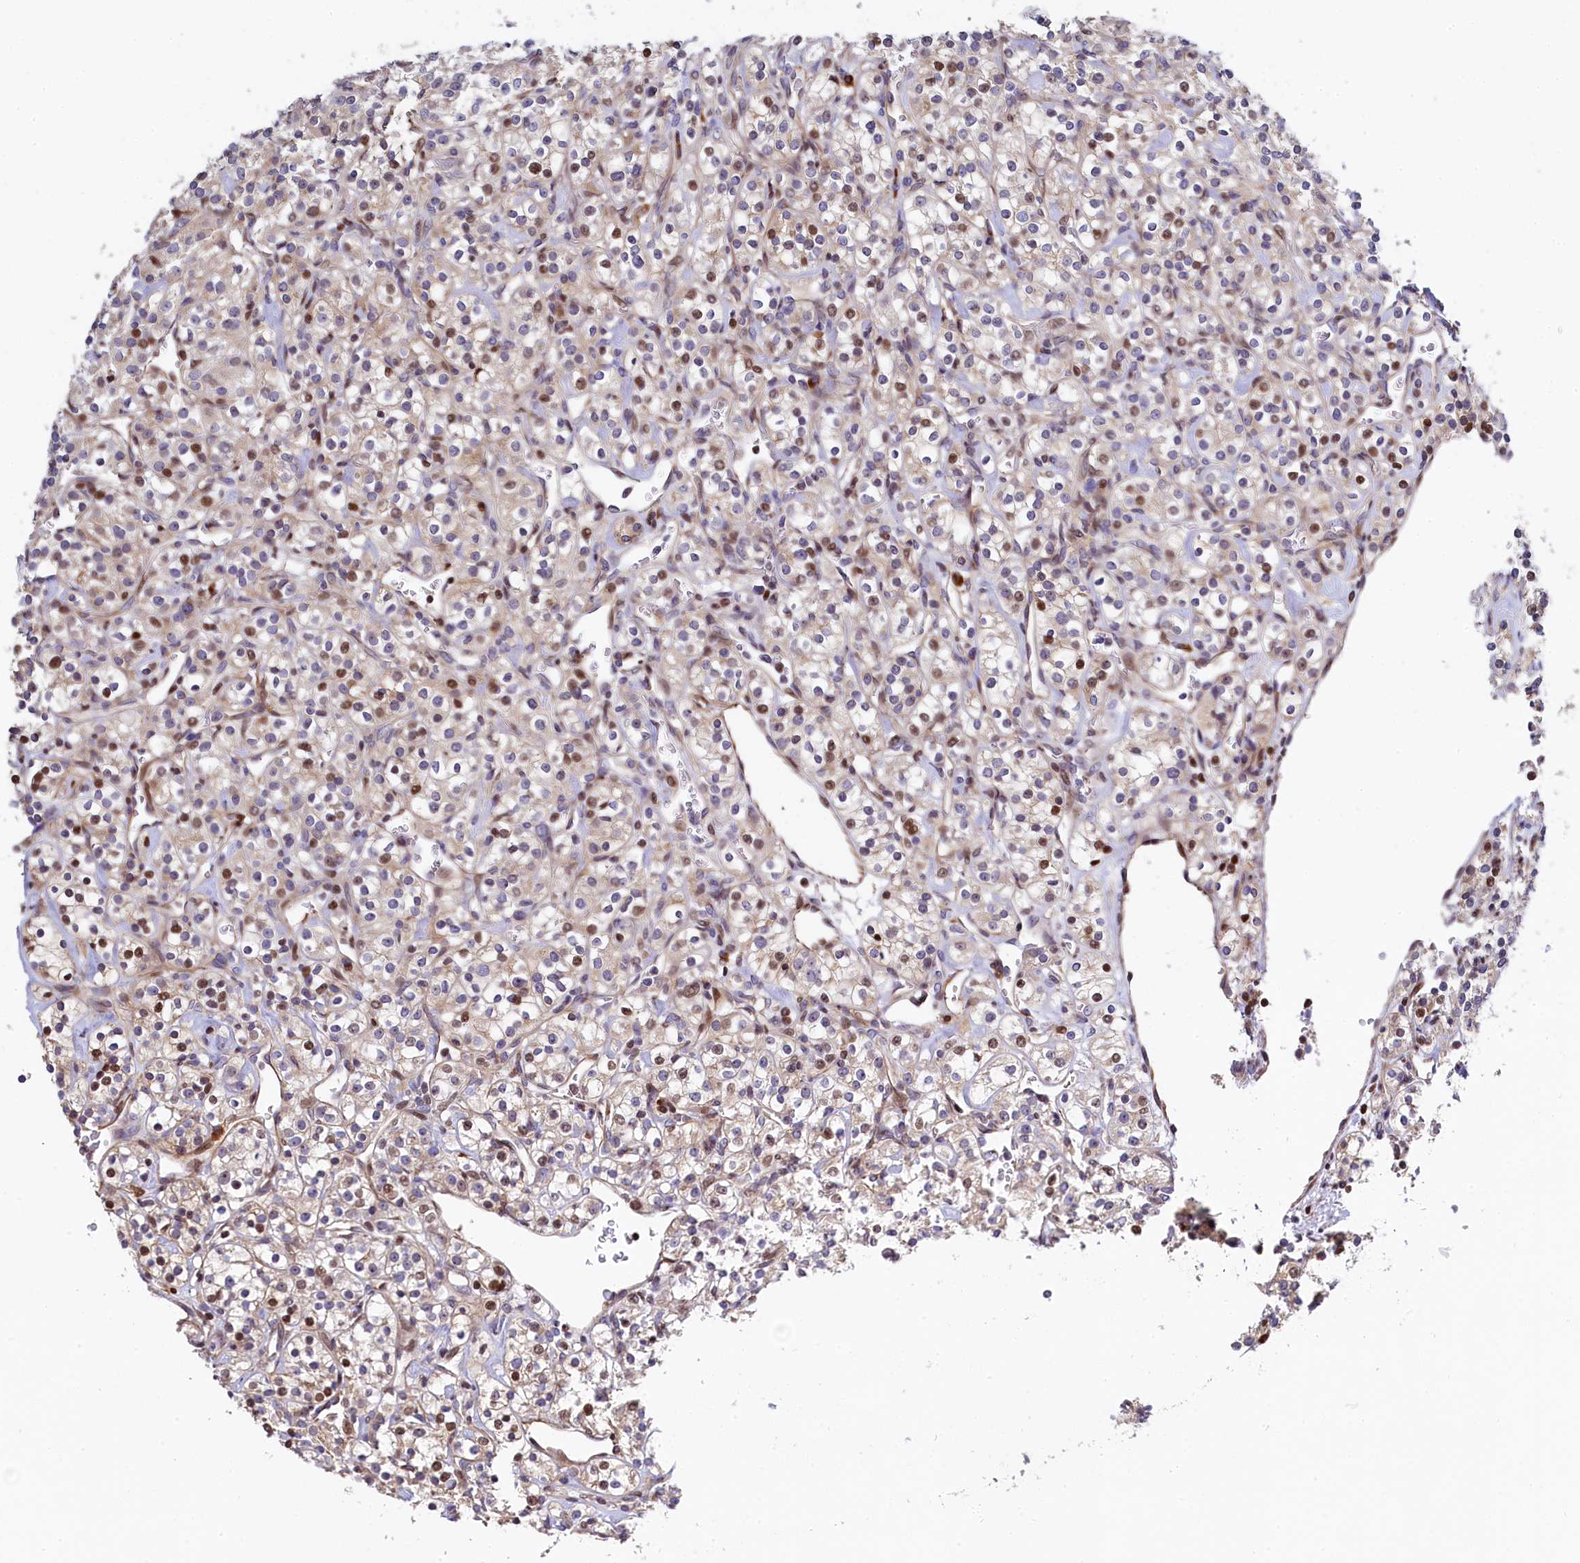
{"staining": {"intensity": "weak", "quantity": "25%-75%", "location": "nuclear"}, "tissue": "renal cancer", "cell_type": "Tumor cells", "image_type": "cancer", "snomed": [{"axis": "morphology", "description": "Adenocarcinoma, NOS"}, {"axis": "topography", "description": "Kidney"}], "caption": "Immunohistochemistry photomicrograph of adenocarcinoma (renal) stained for a protein (brown), which demonstrates low levels of weak nuclear staining in approximately 25%-75% of tumor cells.", "gene": "TGDS", "patient": {"sex": "male", "age": 77}}